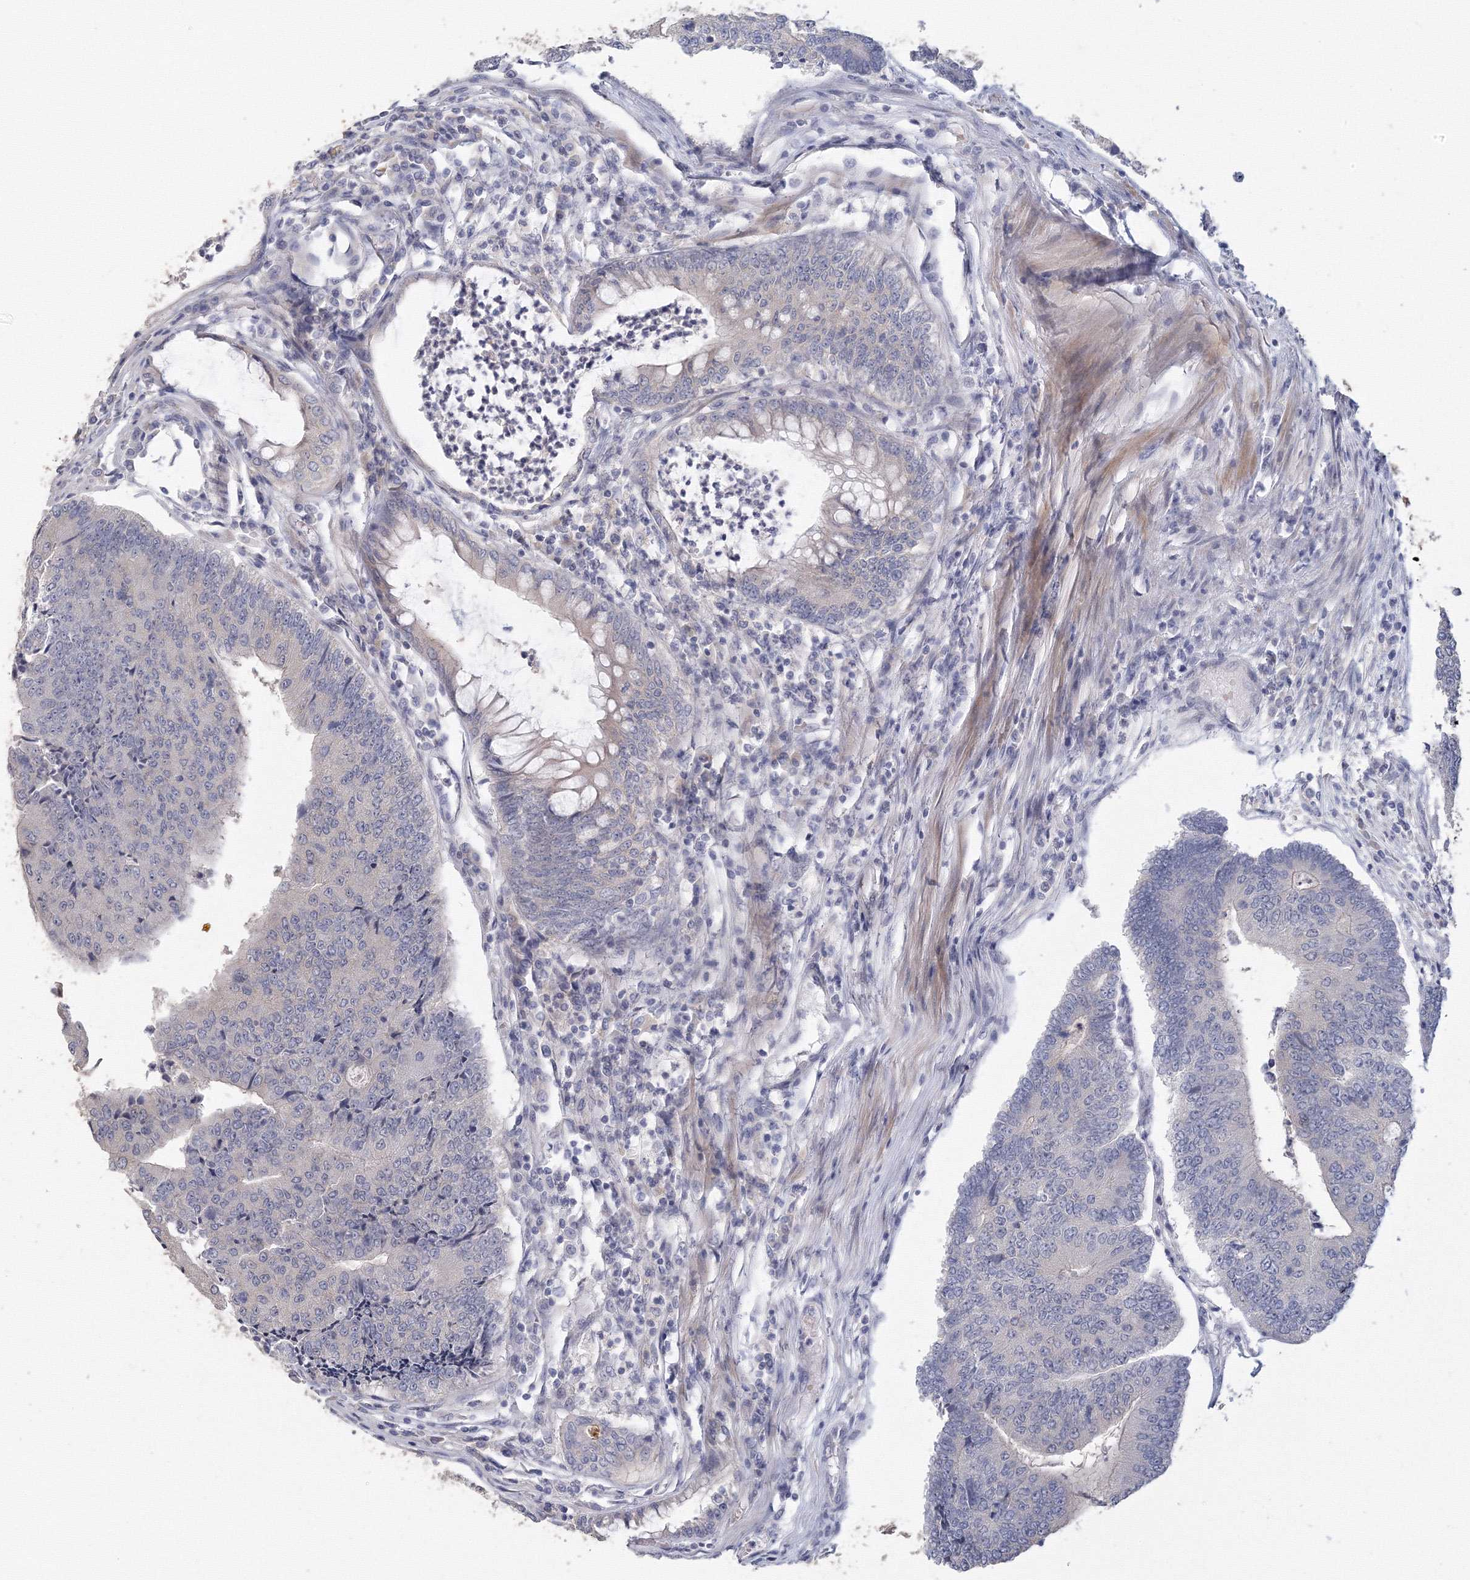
{"staining": {"intensity": "negative", "quantity": "none", "location": "none"}, "tissue": "colorectal cancer", "cell_type": "Tumor cells", "image_type": "cancer", "snomed": [{"axis": "morphology", "description": "Adenocarcinoma, NOS"}, {"axis": "topography", "description": "Colon"}], "caption": "A histopathology image of colorectal adenocarcinoma stained for a protein demonstrates no brown staining in tumor cells.", "gene": "TACC2", "patient": {"sex": "female", "age": 67}}